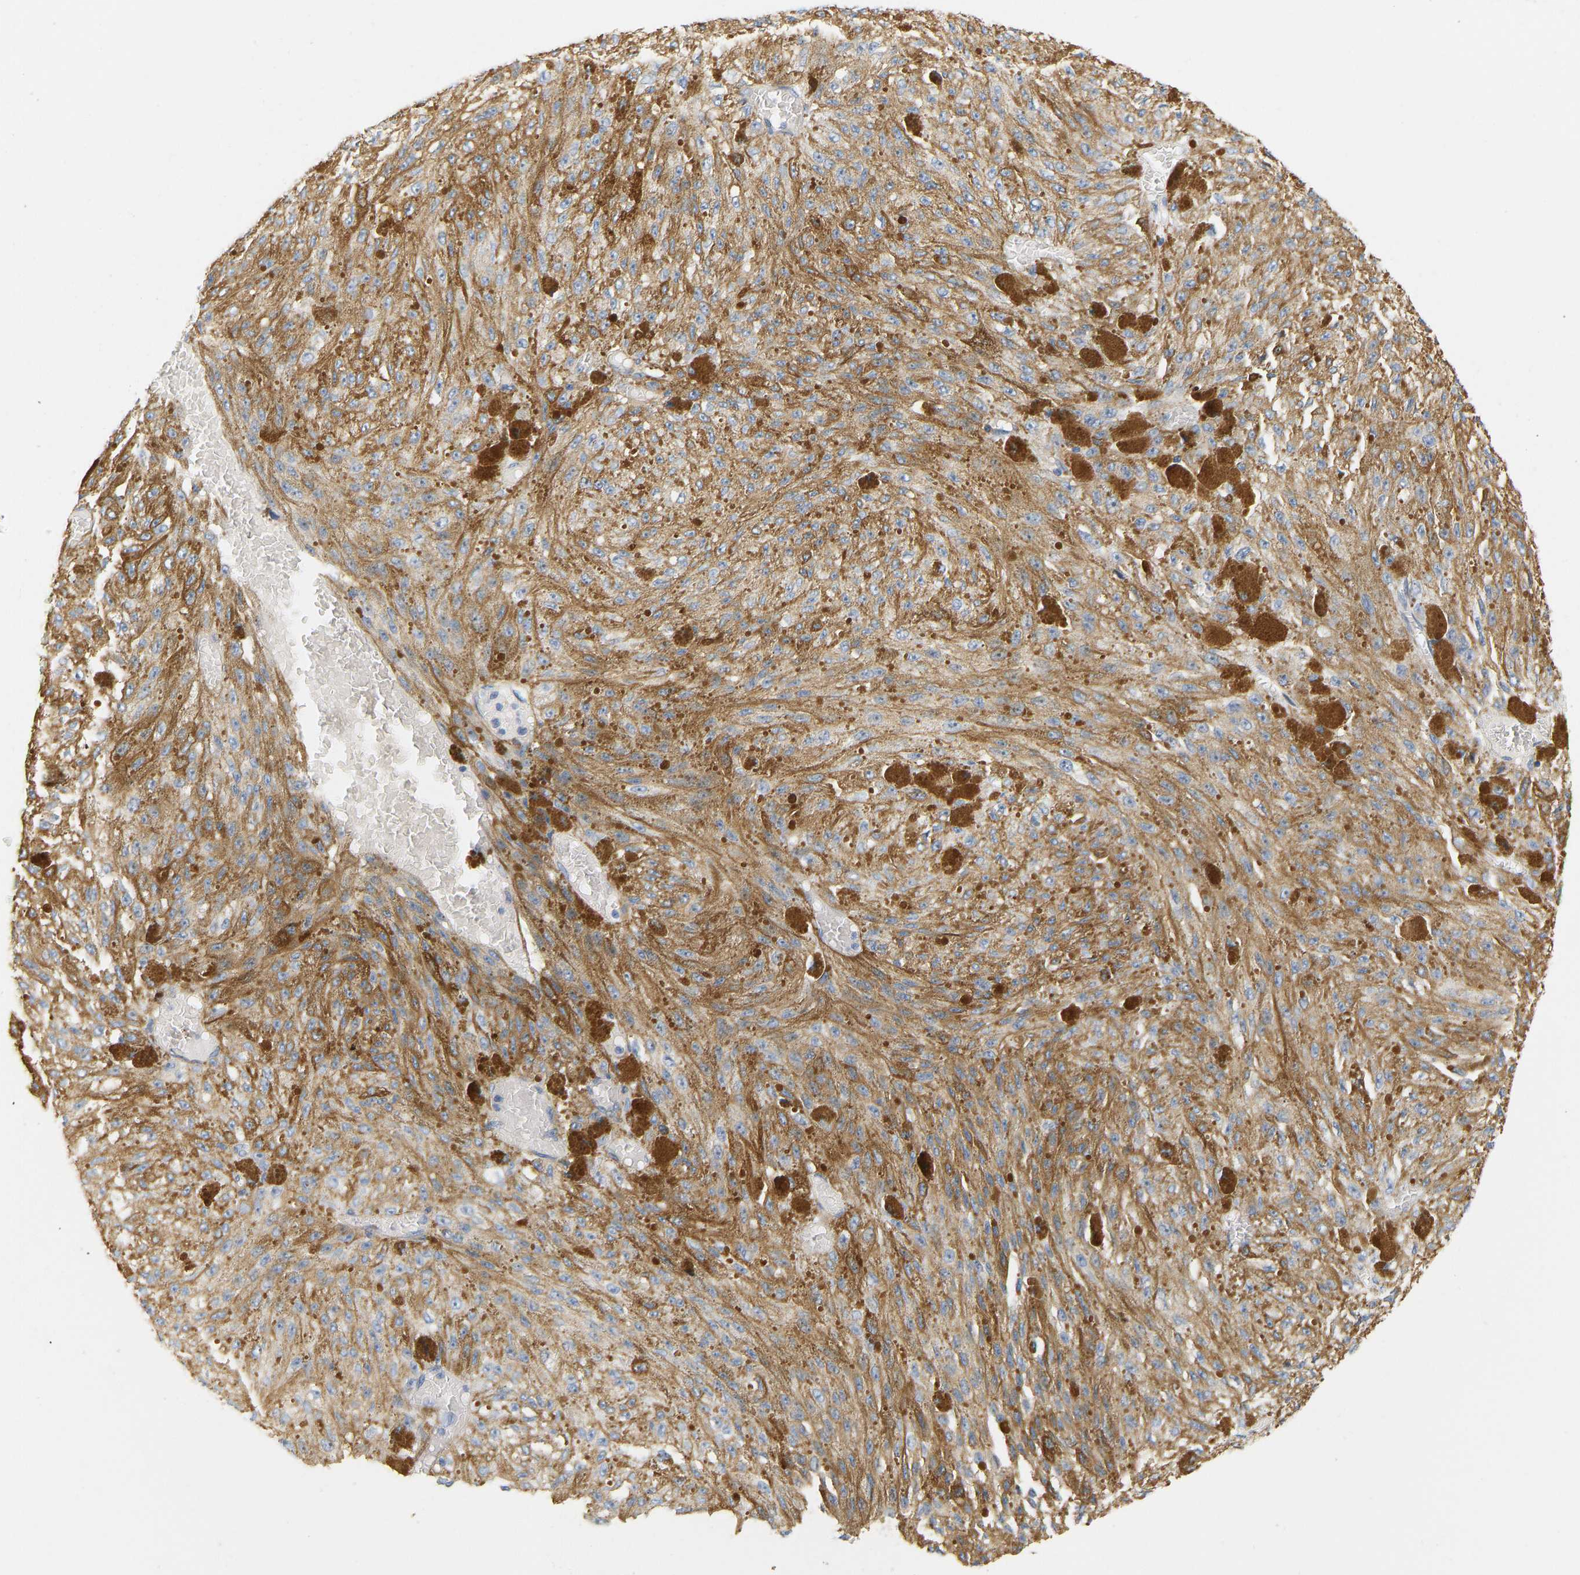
{"staining": {"intensity": "moderate", "quantity": ">75%", "location": "cytoplasmic/membranous"}, "tissue": "melanoma", "cell_type": "Tumor cells", "image_type": "cancer", "snomed": [{"axis": "morphology", "description": "Malignant melanoma, NOS"}, {"axis": "topography", "description": "Other"}], "caption": "Immunohistochemical staining of malignant melanoma exhibits medium levels of moderate cytoplasmic/membranous protein staining in approximately >75% of tumor cells.", "gene": "SLC30A7", "patient": {"sex": "male", "age": 79}}